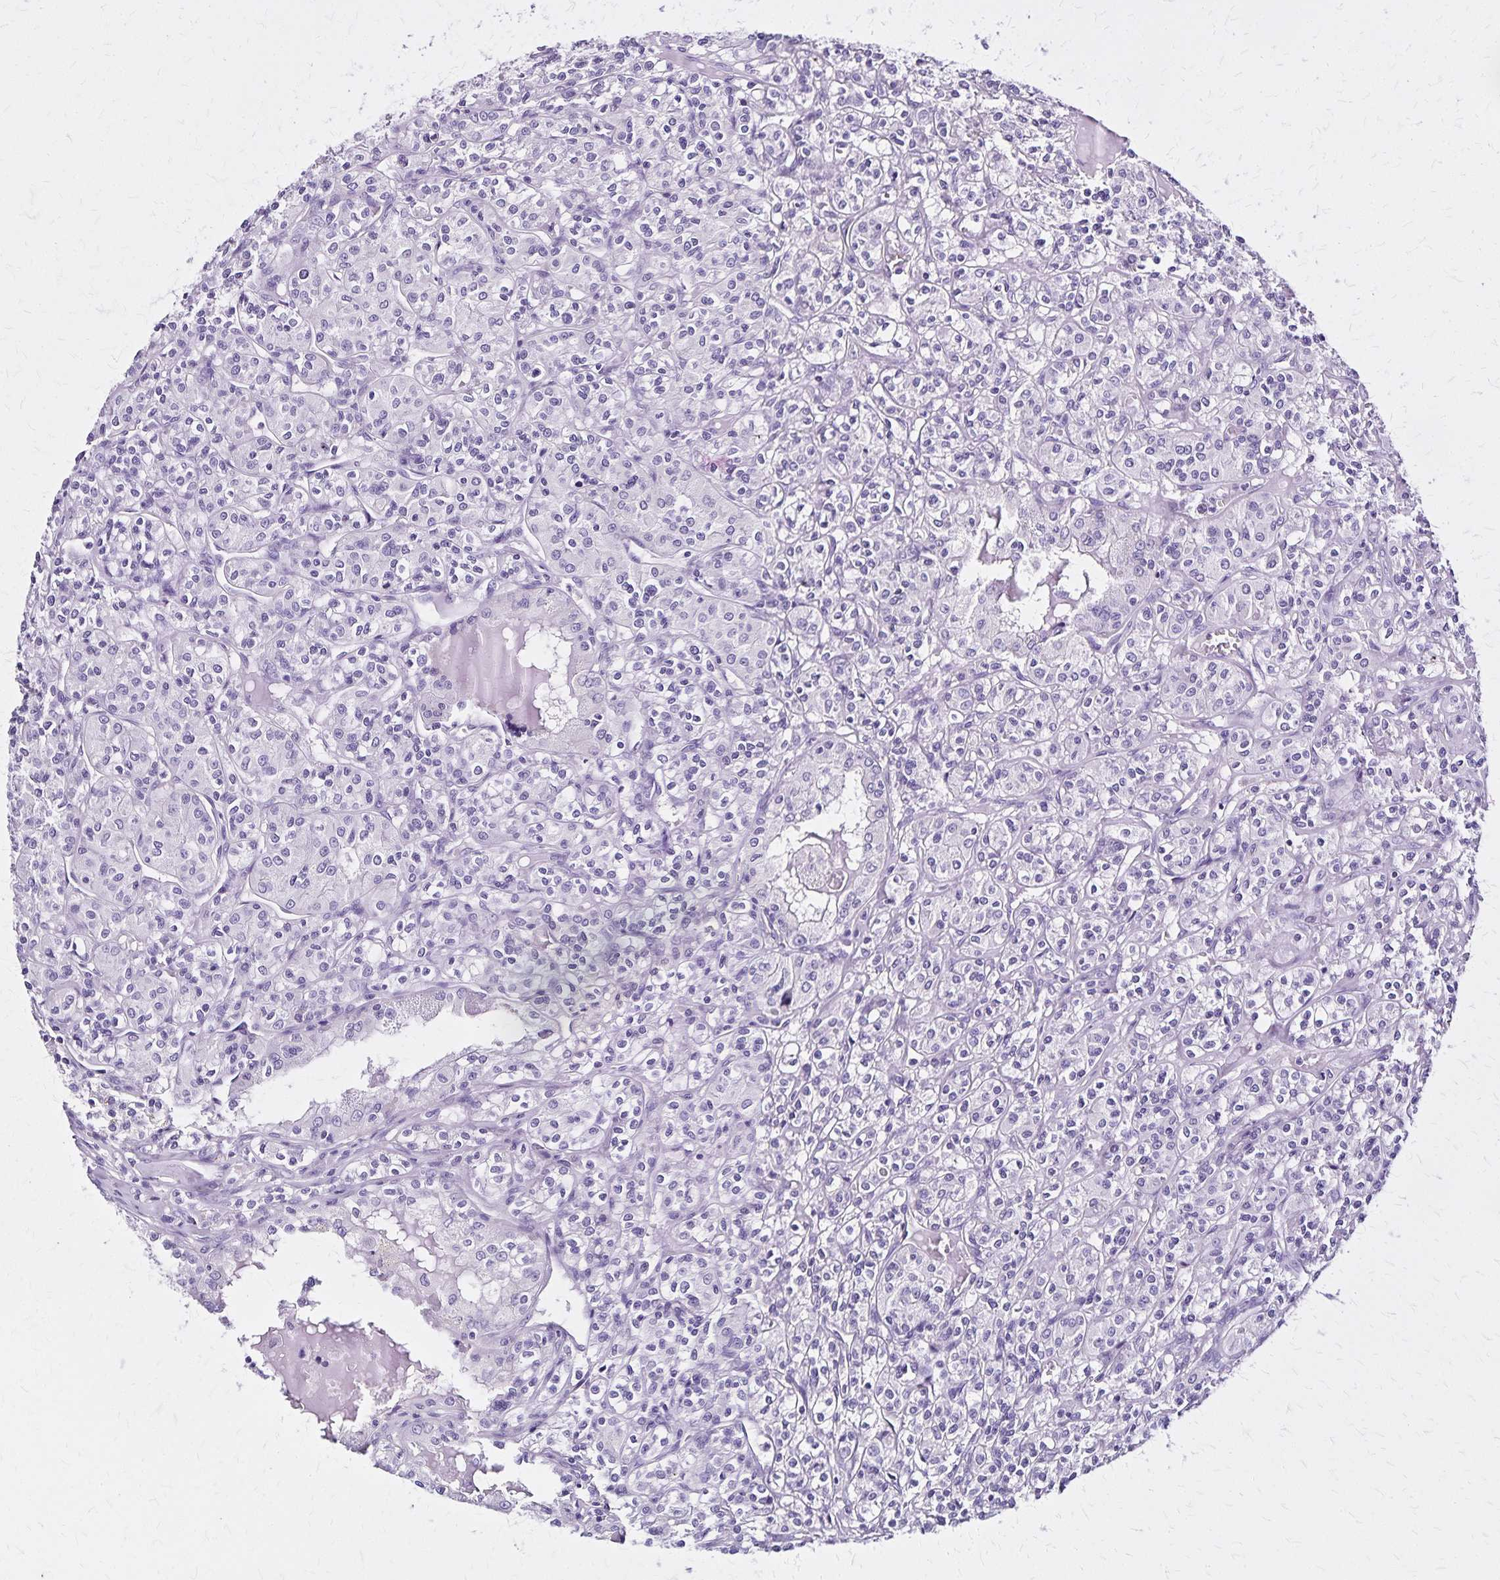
{"staining": {"intensity": "negative", "quantity": "none", "location": "none"}, "tissue": "renal cancer", "cell_type": "Tumor cells", "image_type": "cancer", "snomed": [{"axis": "morphology", "description": "Adenocarcinoma, NOS"}, {"axis": "topography", "description": "Kidney"}], "caption": "DAB (3,3'-diaminobenzidine) immunohistochemical staining of human adenocarcinoma (renal) demonstrates no significant staining in tumor cells.", "gene": "KRT2", "patient": {"sex": "male", "age": 36}}